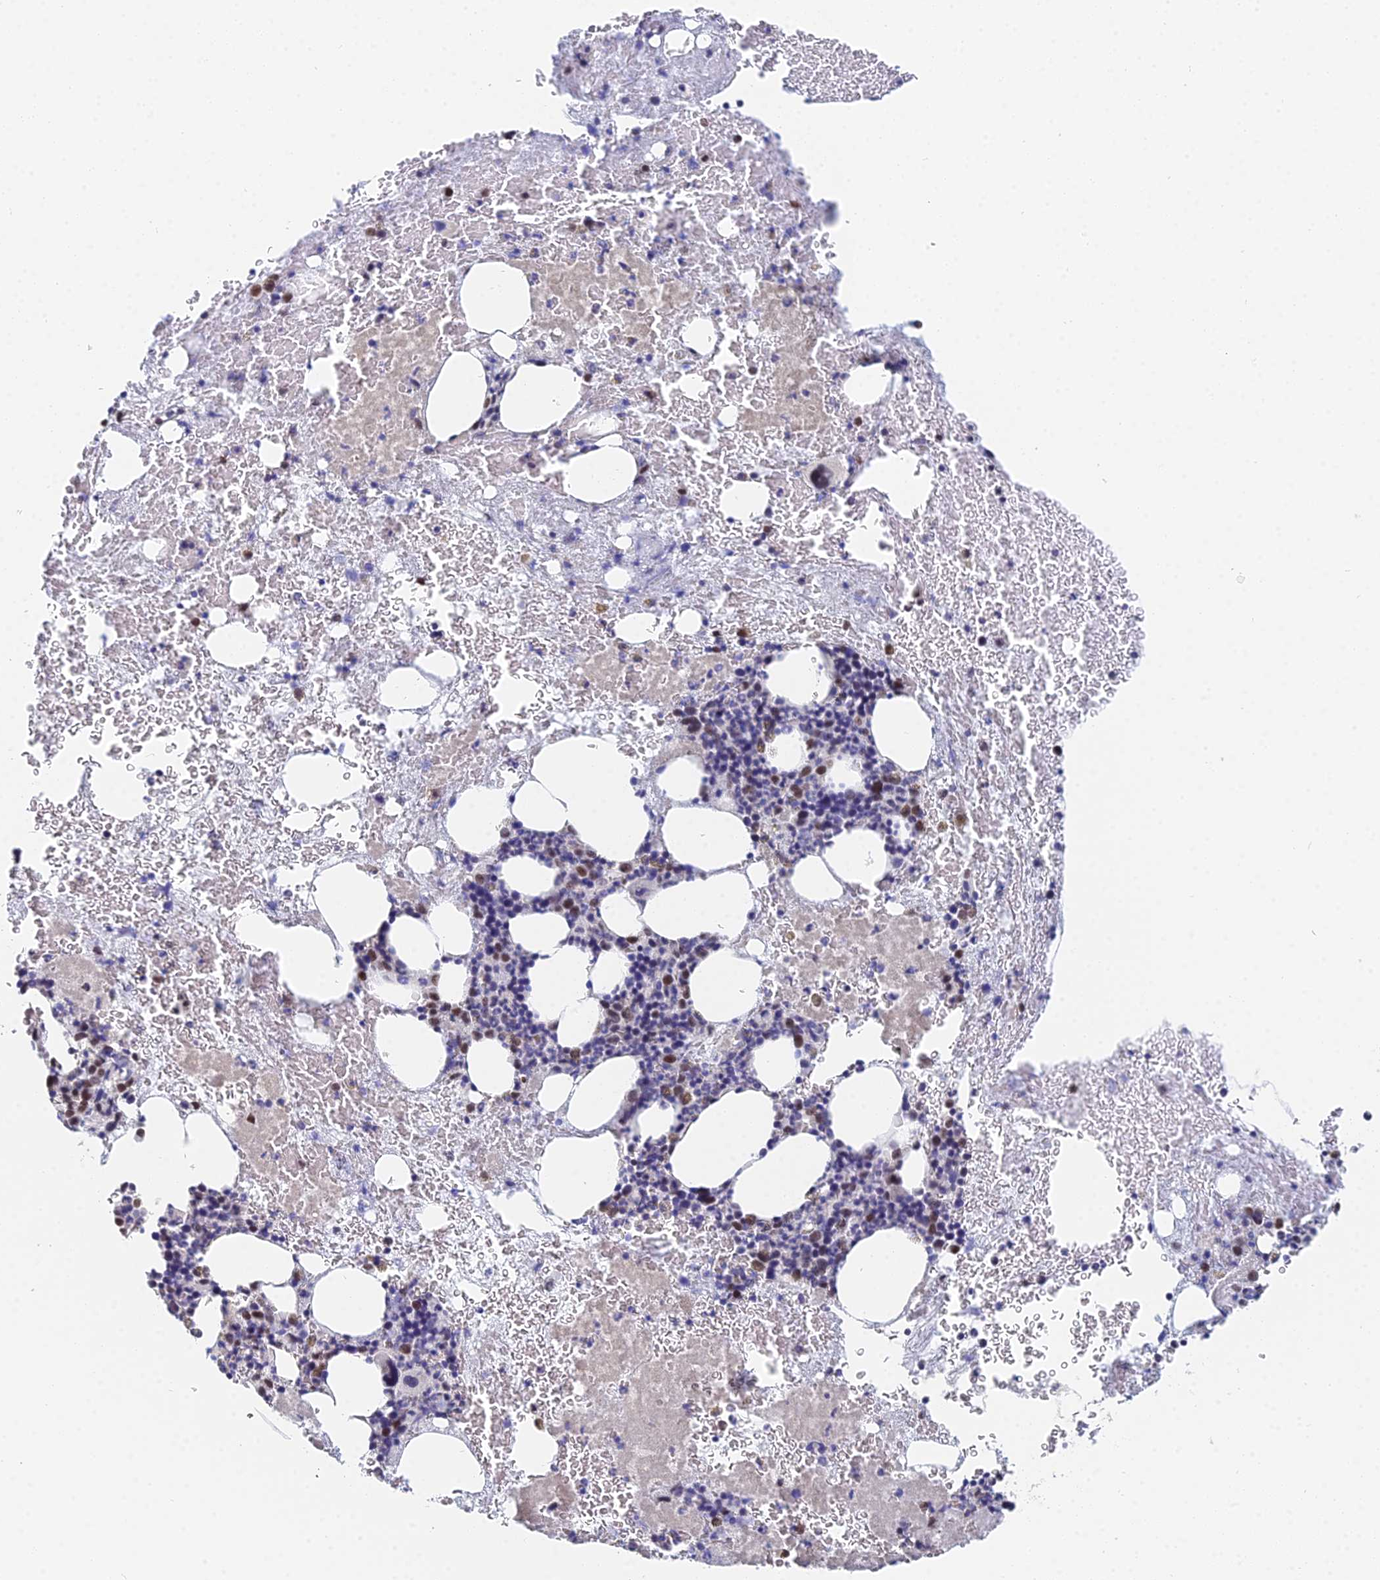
{"staining": {"intensity": "moderate", "quantity": "<25%", "location": "nuclear"}, "tissue": "bone marrow", "cell_type": "Hematopoietic cells", "image_type": "normal", "snomed": [{"axis": "morphology", "description": "Normal tissue, NOS"}, {"axis": "topography", "description": "Bone marrow"}], "caption": "About <25% of hematopoietic cells in unremarkable bone marrow reveal moderate nuclear protein positivity as visualized by brown immunohistochemical staining.", "gene": "MCM2", "patient": {"sex": "male", "age": 53}}